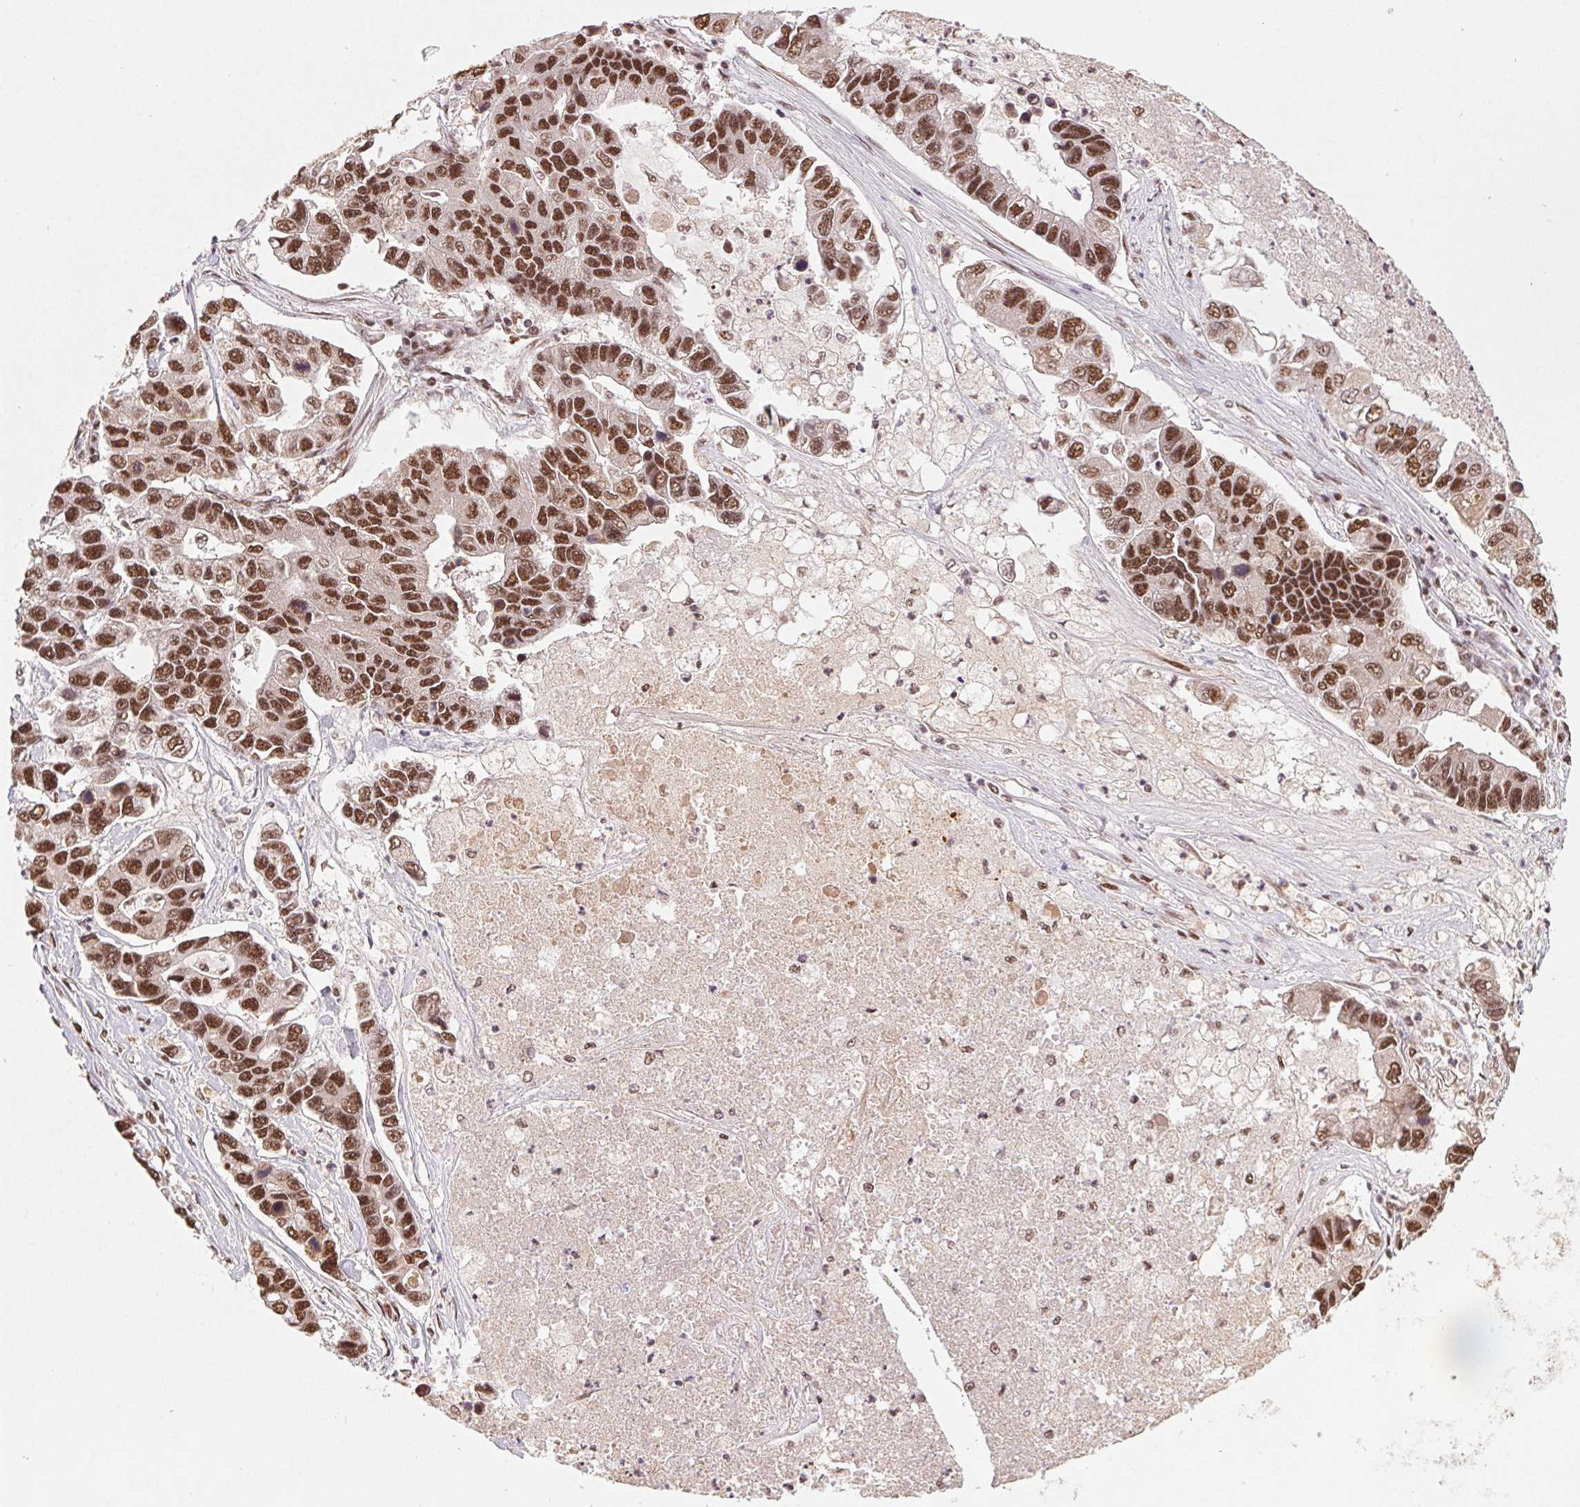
{"staining": {"intensity": "strong", "quantity": ">75%", "location": "nuclear"}, "tissue": "lung cancer", "cell_type": "Tumor cells", "image_type": "cancer", "snomed": [{"axis": "morphology", "description": "Adenocarcinoma, NOS"}, {"axis": "topography", "description": "Bronchus"}, {"axis": "topography", "description": "Lung"}], "caption": "Brown immunohistochemical staining in human lung cancer demonstrates strong nuclear expression in about >75% of tumor cells. (IHC, brightfield microscopy, high magnification).", "gene": "SNRPG", "patient": {"sex": "female", "age": 51}}